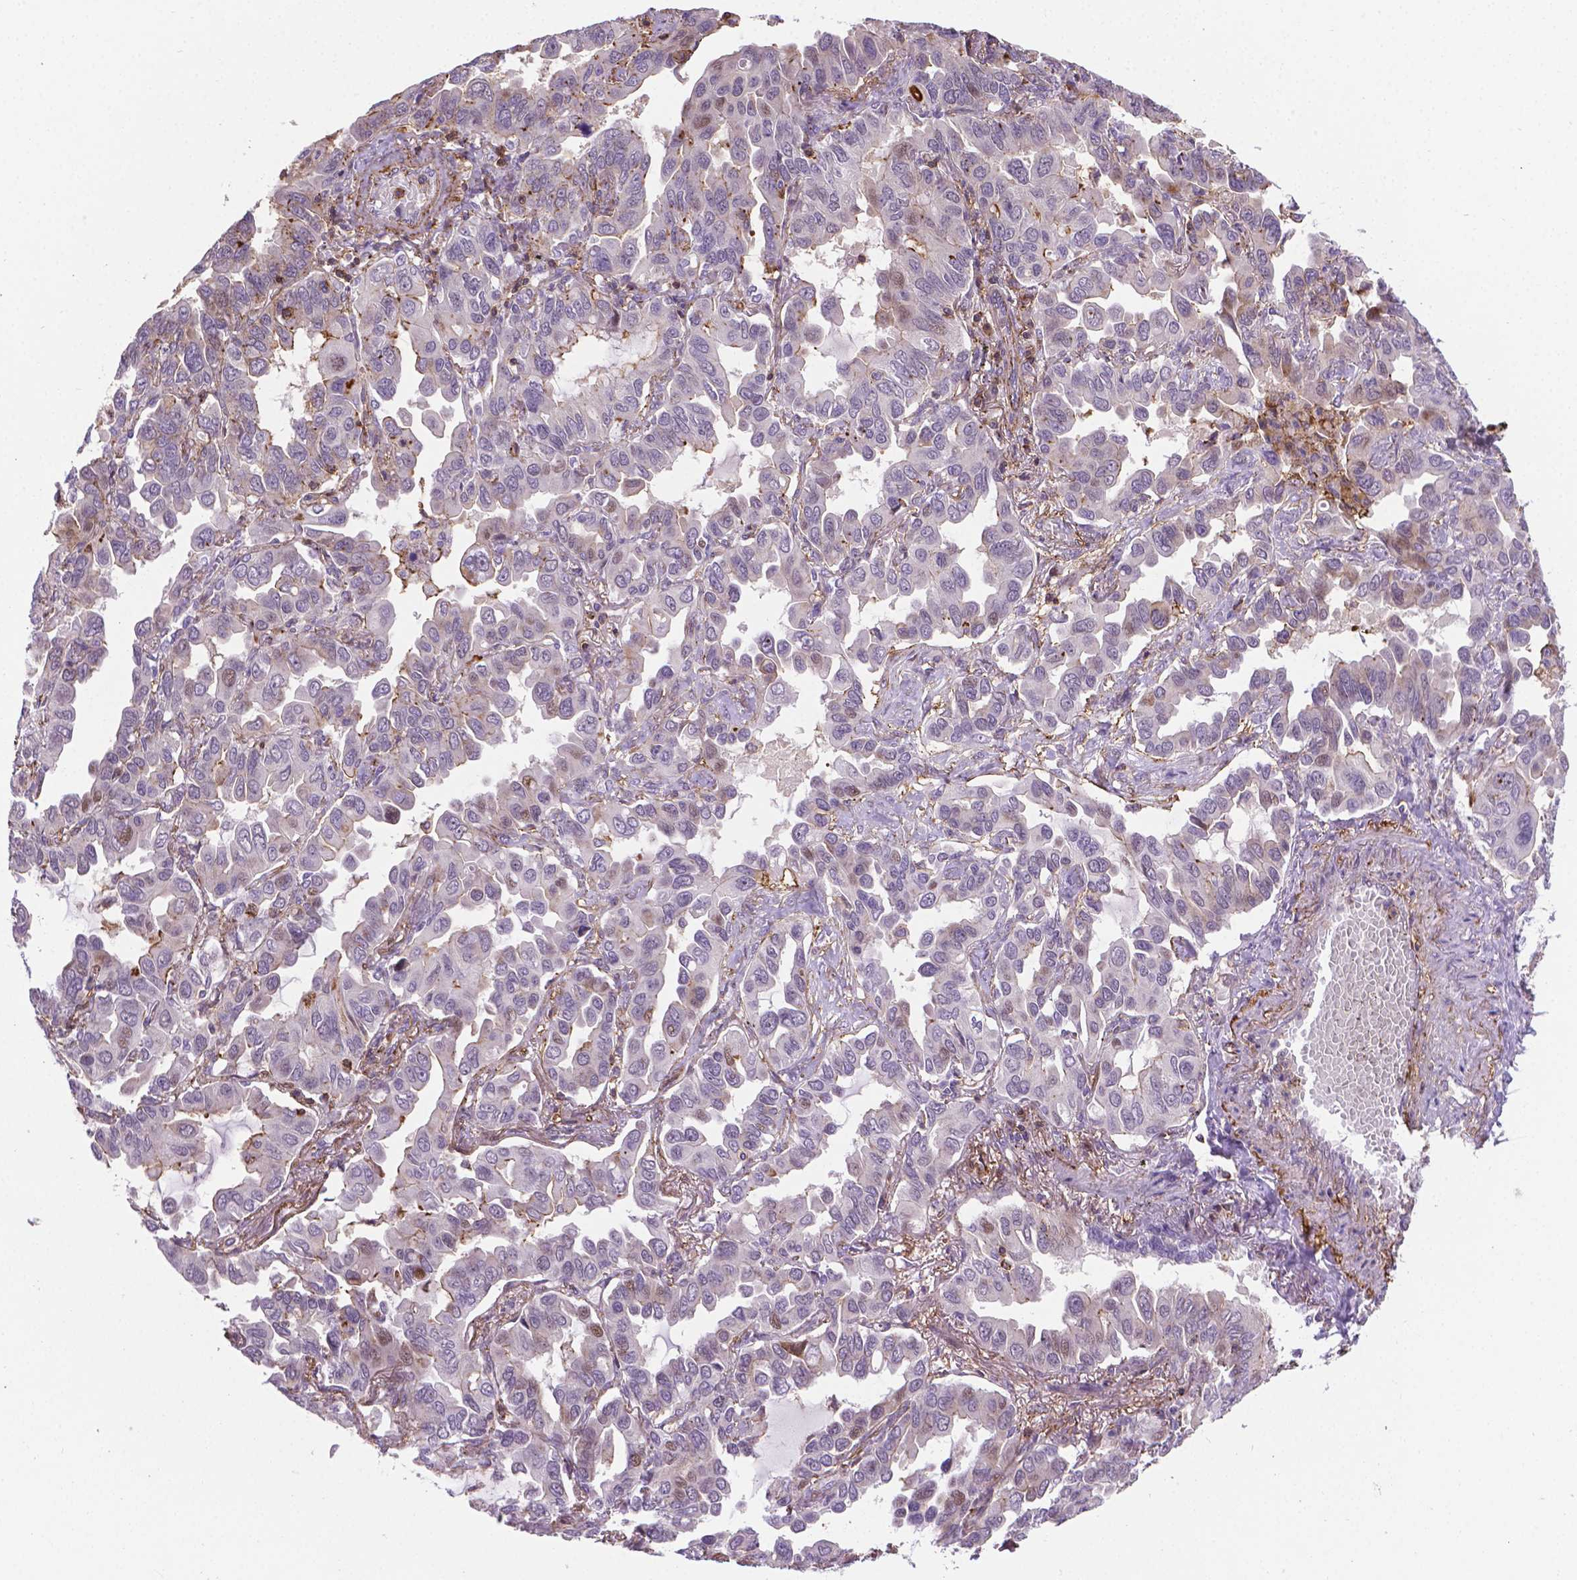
{"staining": {"intensity": "negative", "quantity": "none", "location": "none"}, "tissue": "lung cancer", "cell_type": "Tumor cells", "image_type": "cancer", "snomed": [{"axis": "morphology", "description": "Adenocarcinoma, NOS"}, {"axis": "topography", "description": "Lung"}], "caption": "Protein analysis of lung cancer reveals no significant staining in tumor cells.", "gene": "ACAD10", "patient": {"sex": "male", "age": 64}}